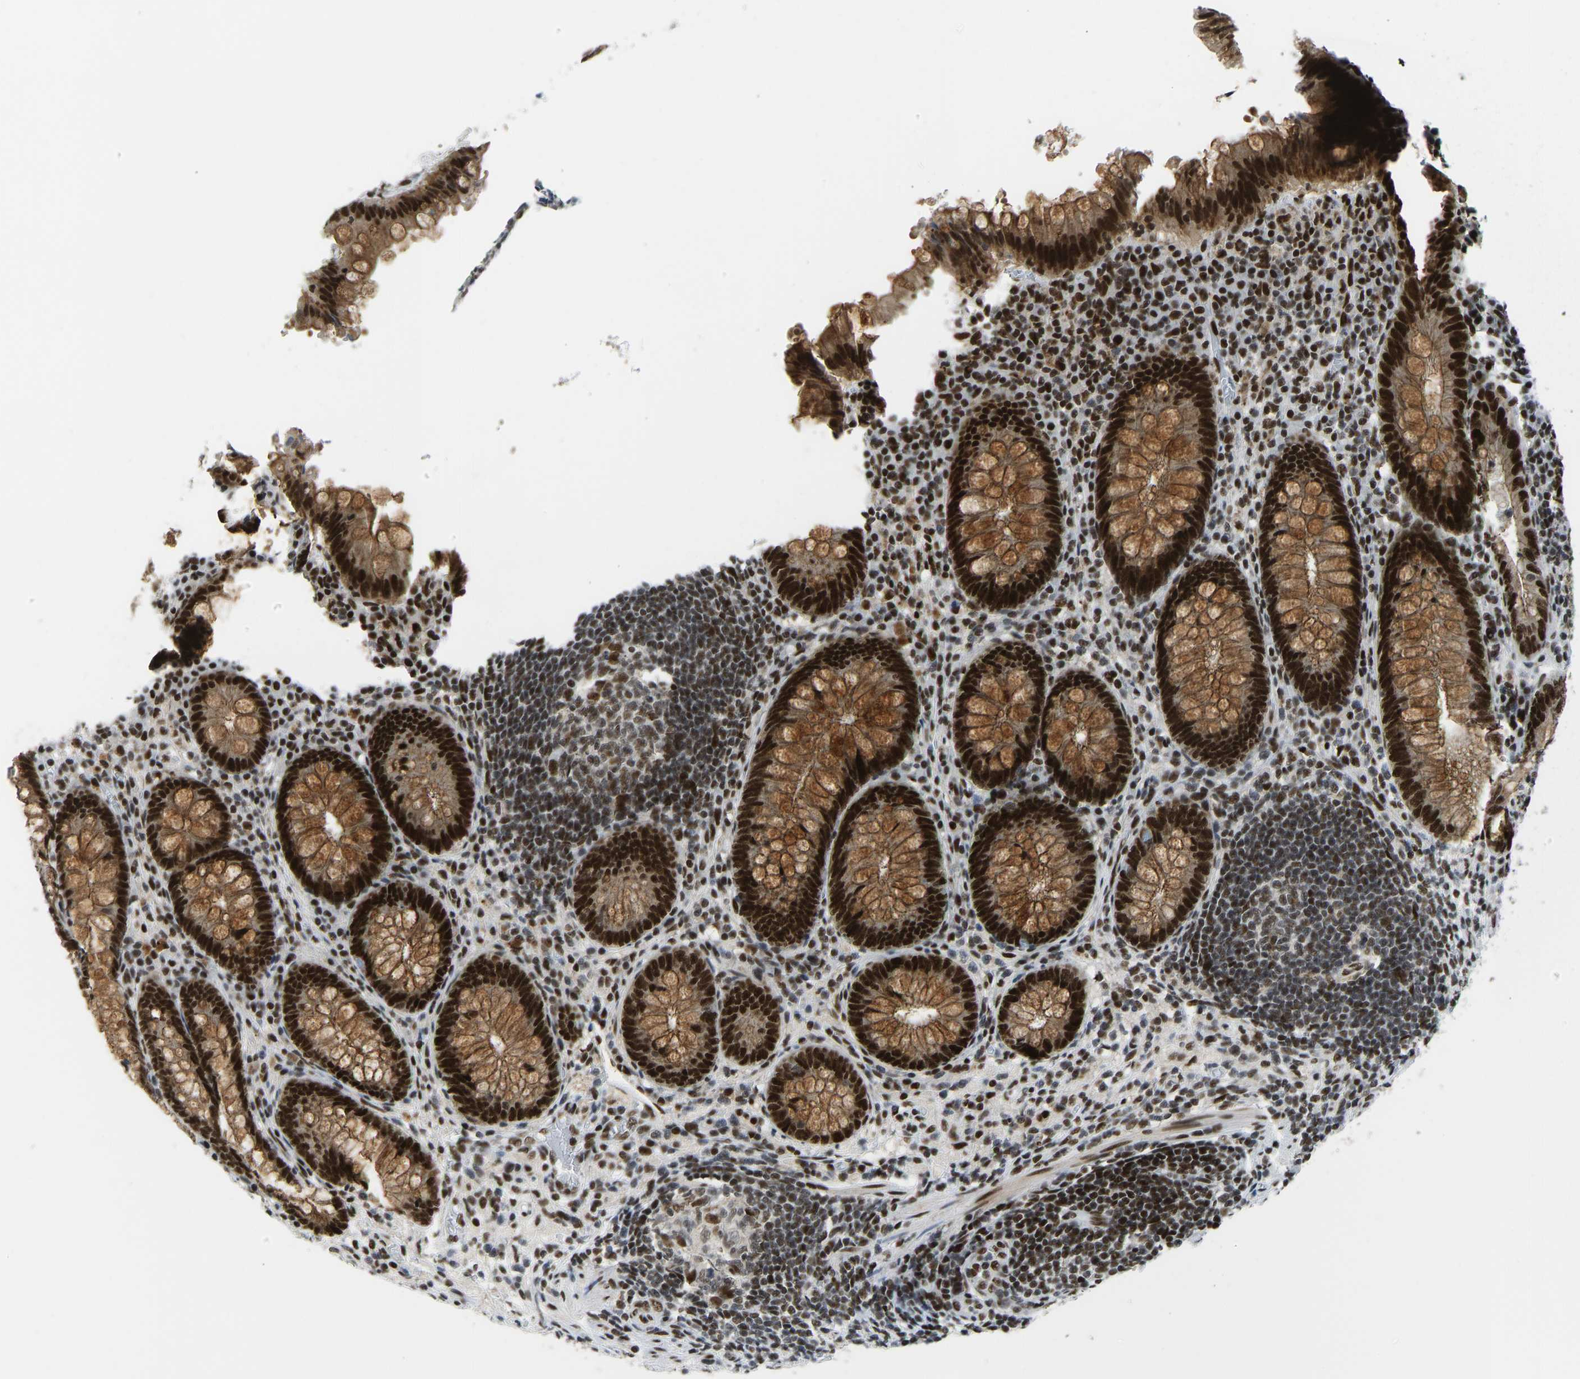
{"staining": {"intensity": "strong", "quantity": ">75%", "location": "cytoplasmic/membranous,nuclear"}, "tissue": "appendix", "cell_type": "Glandular cells", "image_type": "normal", "snomed": [{"axis": "morphology", "description": "Normal tissue, NOS"}, {"axis": "topography", "description": "Appendix"}], "caption": "Protein analysis of benign appendix exhibits strong cytoplasmic/membranous,nuclear positivity in about >75% of glandular cells. (IHC, brightfield microscopy, high magnification).", "gene": "FOXK1", "patient": {"sex": "male", "age": 56}}